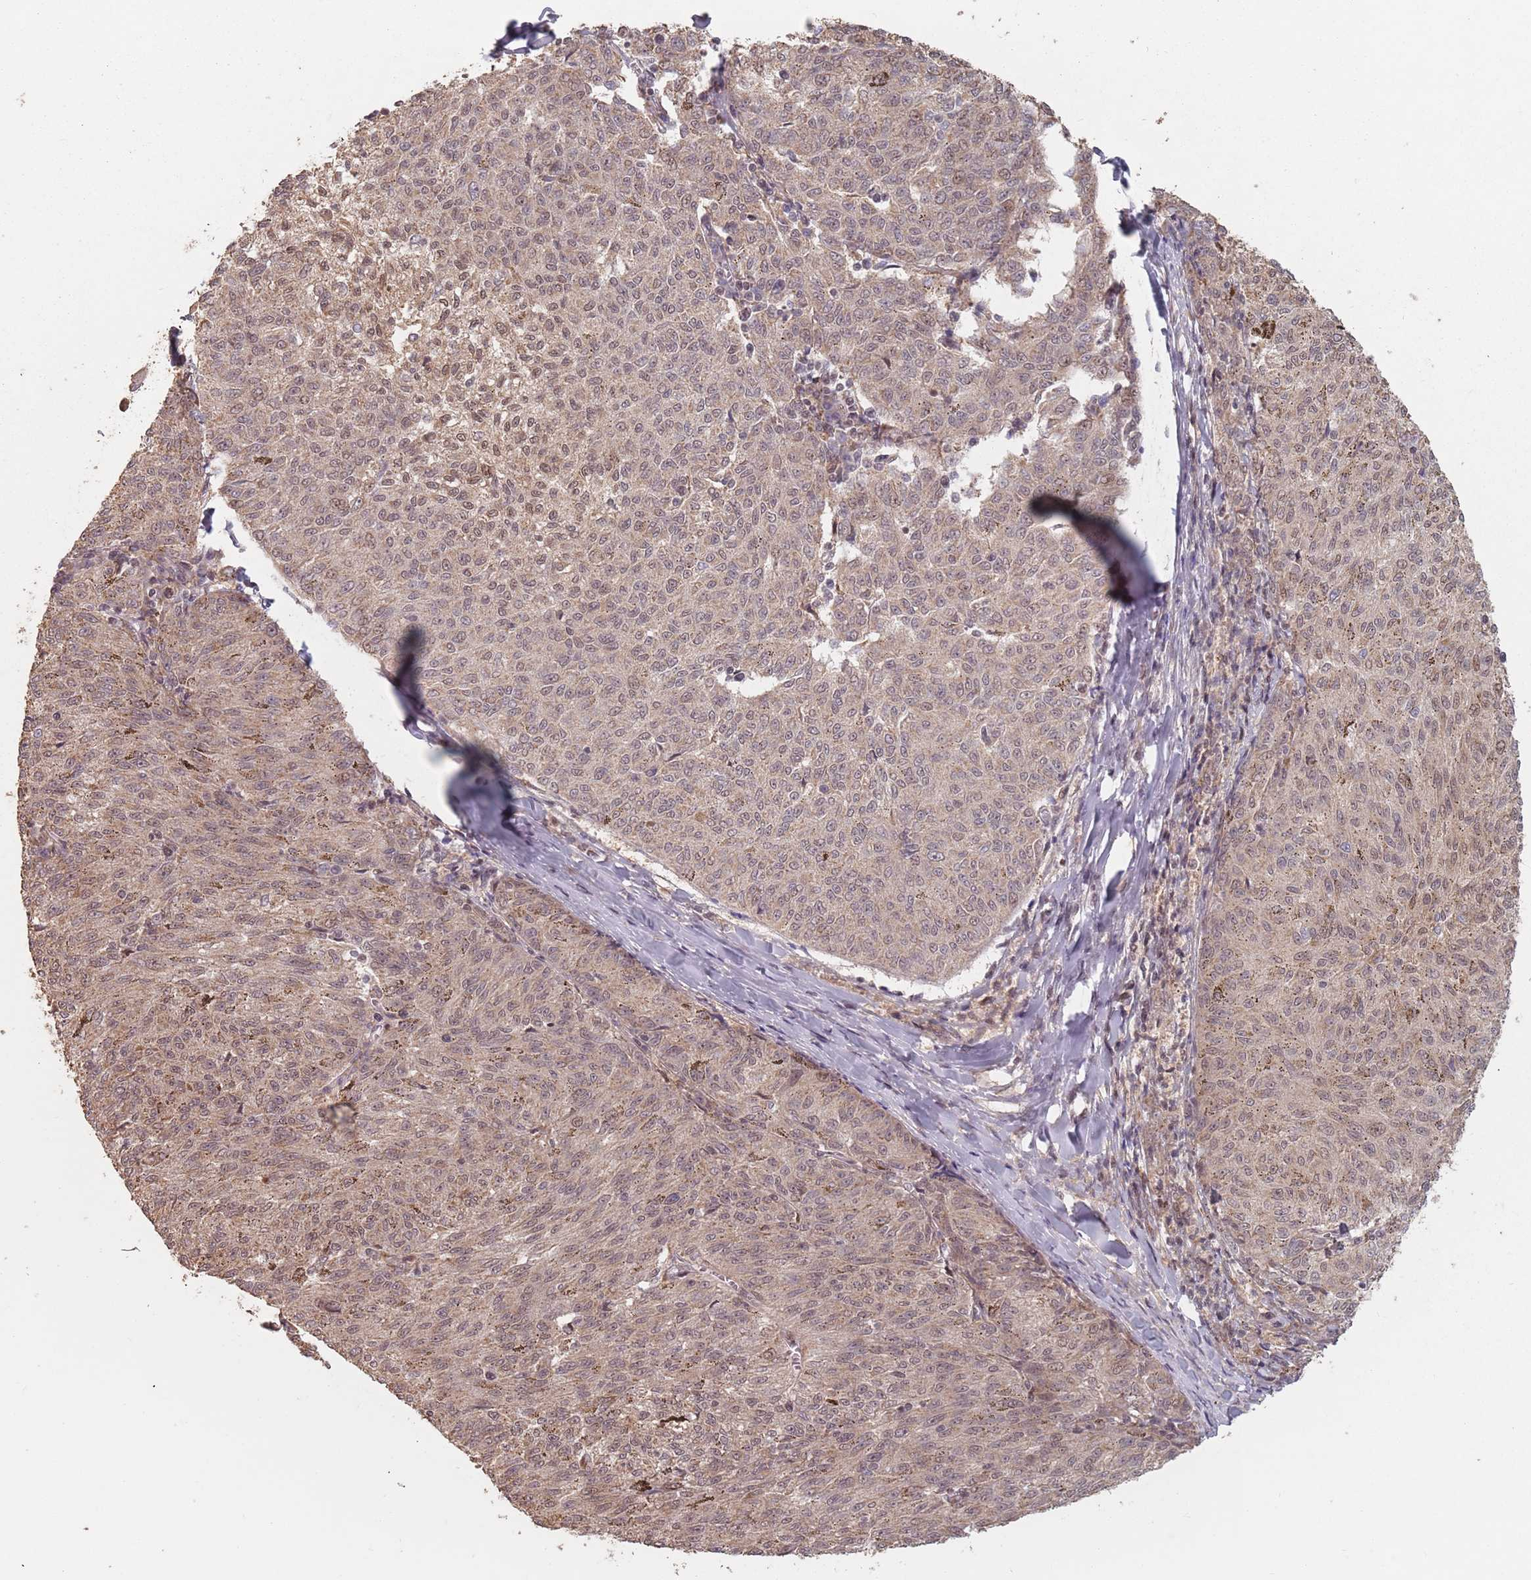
{"staining": {"intensity": "weak", "quantity": ">75%", "location": "cytoplasmic/membranous,nuclear"}, "tissue": "melanoma", "cell_type": "Tumor cells", "image_type": "cancer", "snomed": [{"axis": "morphology", "description": "Malignant melanoma, NOS"}, {"axis": "topography", "description": "Skin"}], "caption": "Immunohistochemical staining of human melanoma displays weak cytoplasmic/membranous and nuclear protein staining in approximately >75% of tumor cells.", "gene": "VPS52", "patient": {"sex": "female", "age": 72}}